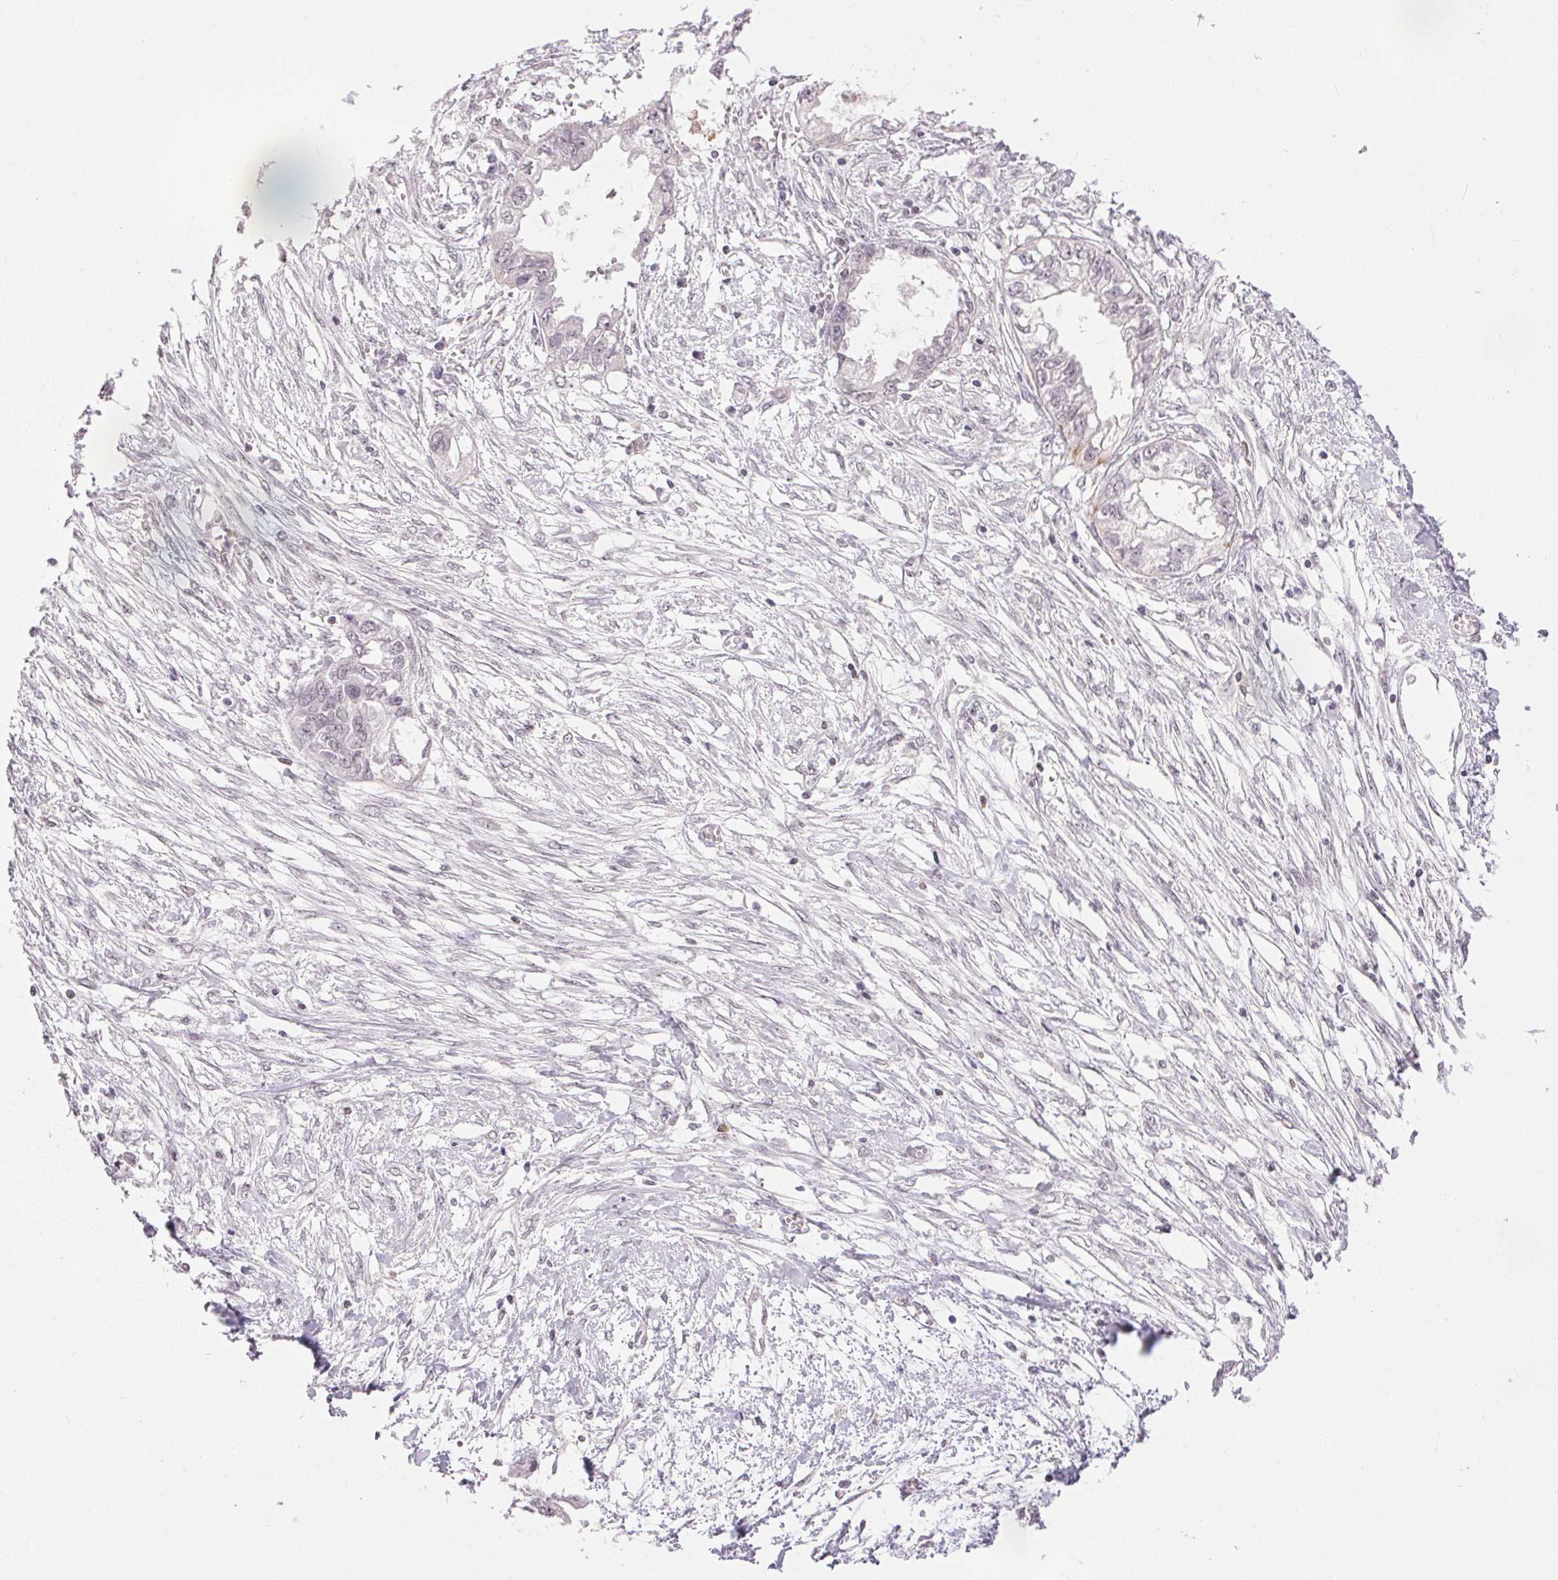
{"staining": {"intensity": "negative", "quantity": "none", "location": "none"}, "tissue": "endometrial cancer", "cell_type": "Tumor cells", "image_type": "cancer", "snomed": [{"axis": "morphology", "description": "Adenocarcinoma, NOS"}, {"axis": "morphology", "description": "Adenocarcinoma, metastatic, NOS"}, {"axis": "topography", "description": "Adipose tissue"}, {"axis": "topography", "description": "Endometrium"}], "caption": "Immunohistochemistry micrograph of human endometrial cancer (metastatic adenocarcinoma) stained for a protein (brown), which displays no staining in tumor cells.", "gene": "NFE2L1", "patient": {"sex": "female", "age": 67}}